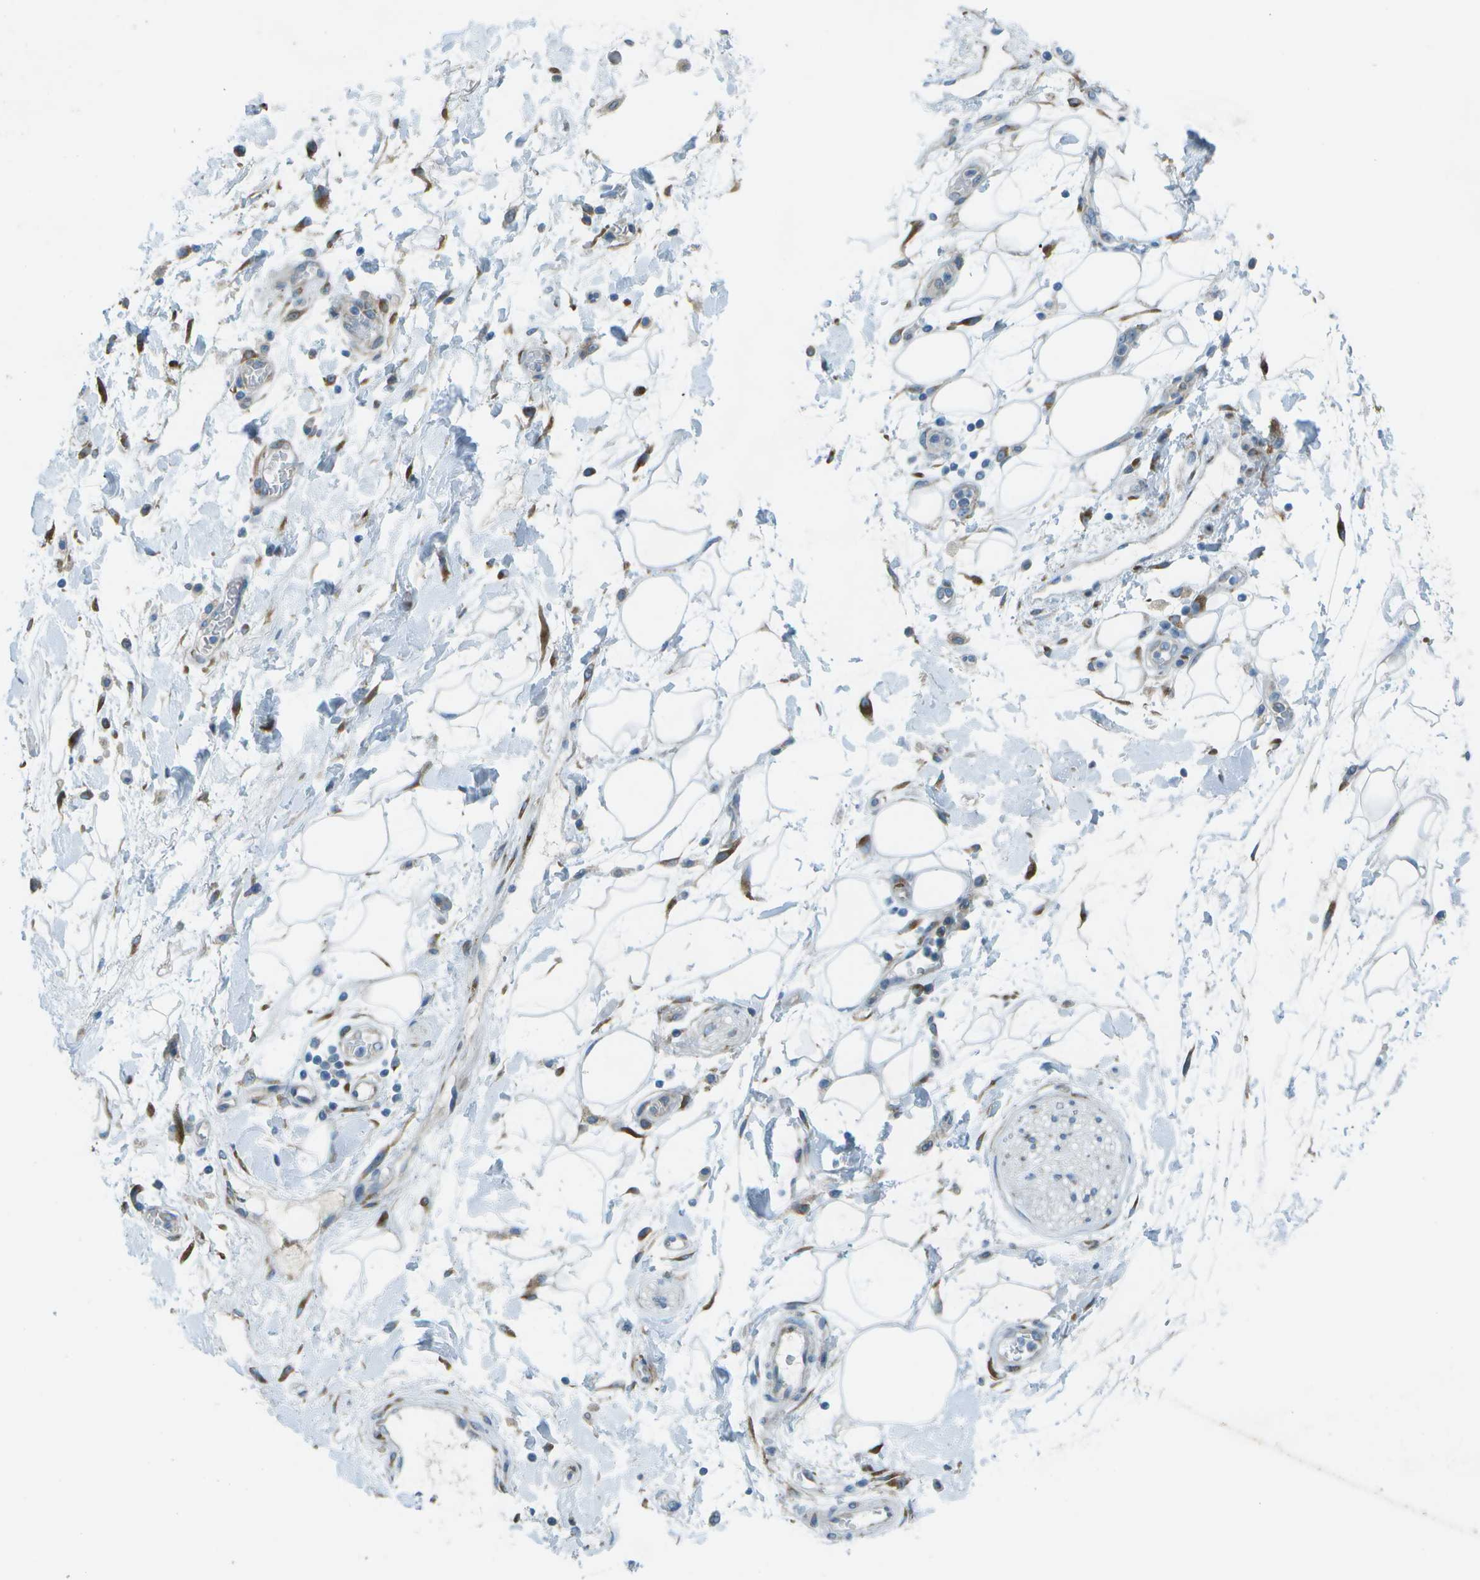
{"staining": {"intensity": "negative", "quantity": "none", "location": "none"}, "tissue": "adipose tissue", "cell_type": "Adipocytes", "image_type": "normal", "snomed": [{"axis": "morphology", "description": "Normal tissue, NOS"}, {"axis": "morphology", "description": "Adenocarcinoma, NOS"}, {"axis": "topography", "description": "Duodenum"}, {"axis": "topography", "description": "Peripheral nerve tissue"}], "caption": "High power microscopy micrograph of an IHC micrograph of normal adipose tissue, revealing no significant positivity in adipocytes.", "gene": "KCTD3", "patient": {"sex": "female", "age": 60}}